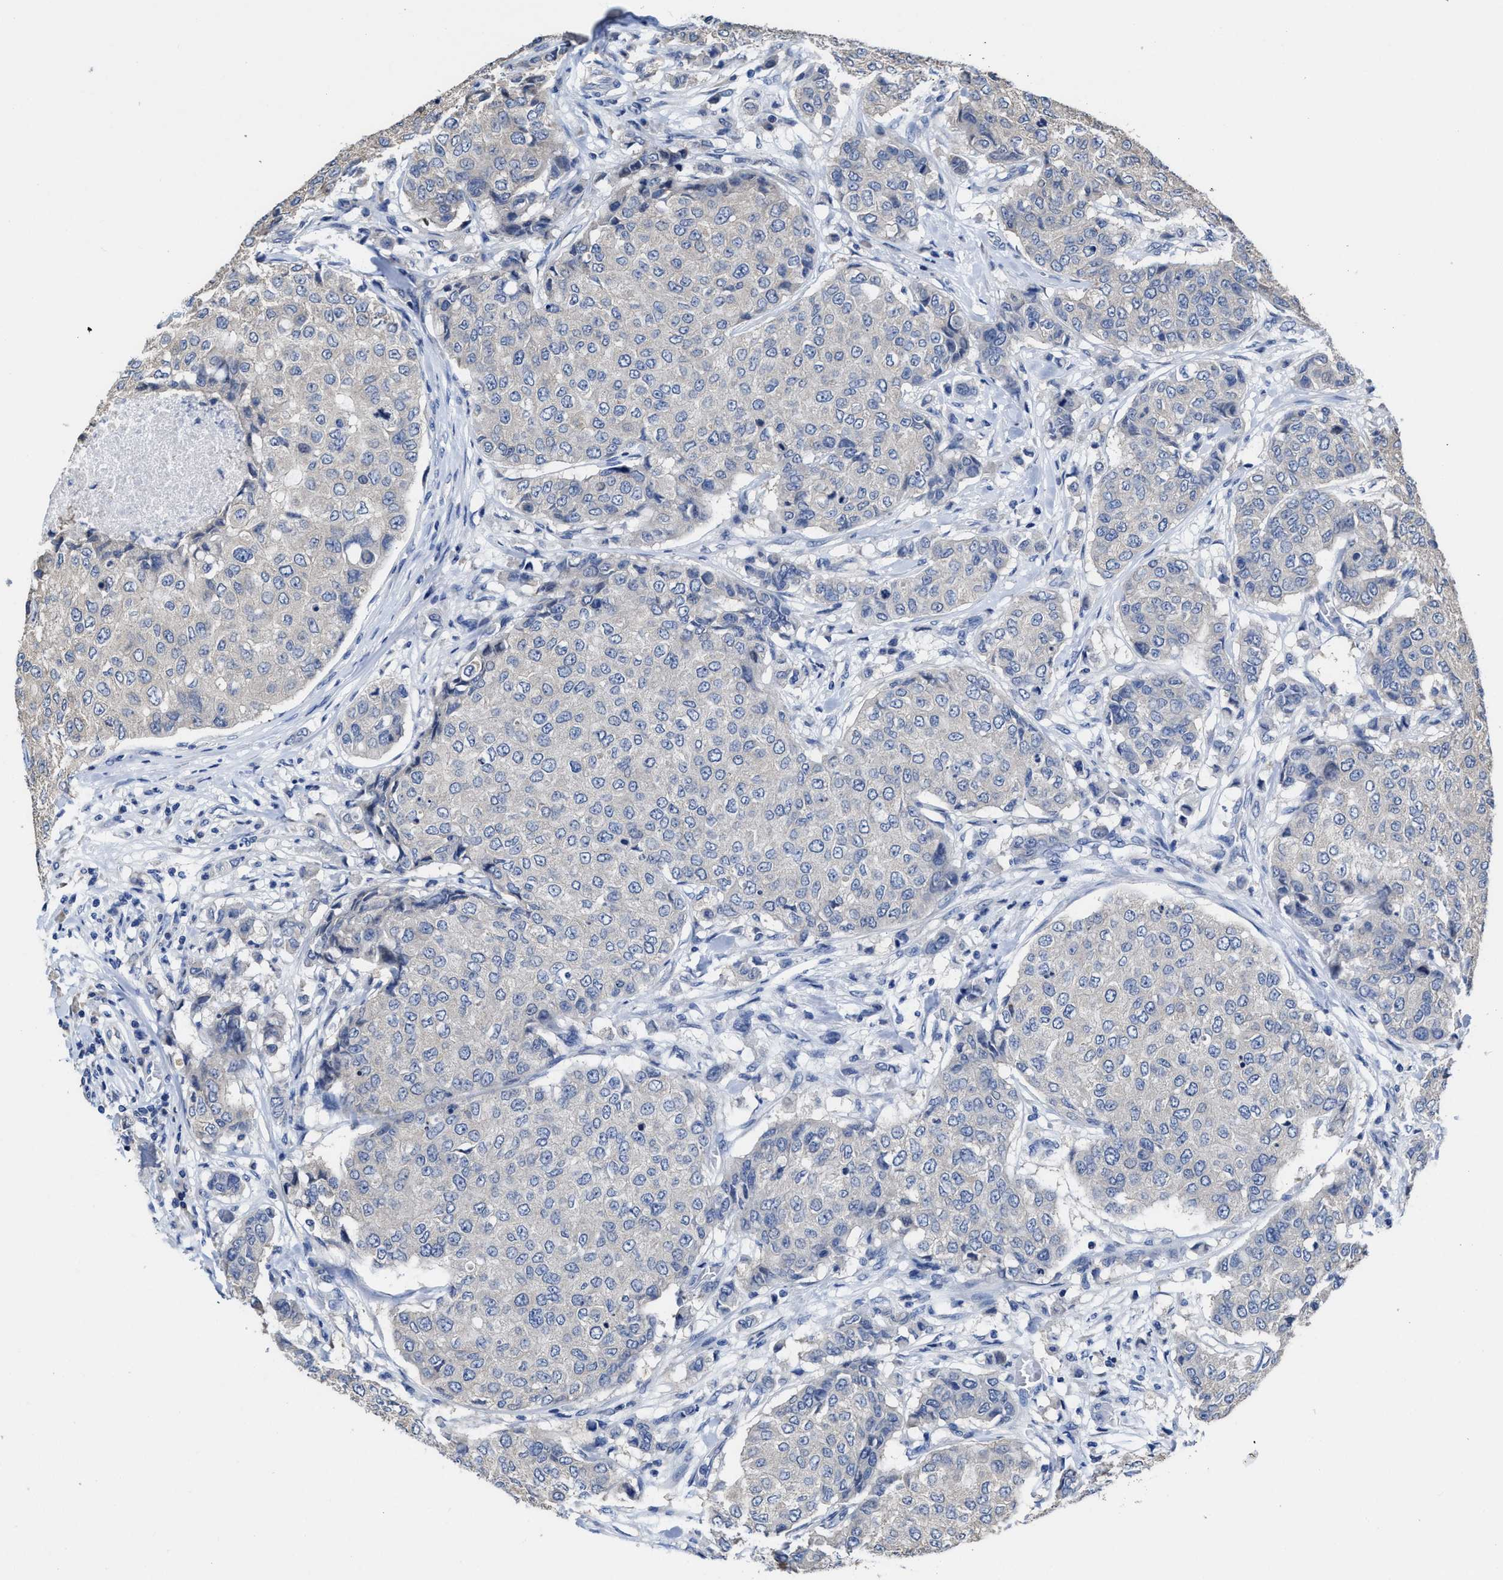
{"staining": {"intensity": "negative", "quantity": "none", "location": "none"}, "tissue": "breast cancer", "cell_type": "Tumor cells", "image_type": "cancer", "snomed": [{"axis": "morphology", "description": "Duct carcinoma"}, {"axis": "topography", "description": "Breast"}], "caption": "Immunohistochemistry (IHC) image of breast intraductal carcinoma stained for a protein (brown), which reveals no staining in tumor cells.", "gene": "HOOK1", "patient": {"sex": "female", "age": 27}}